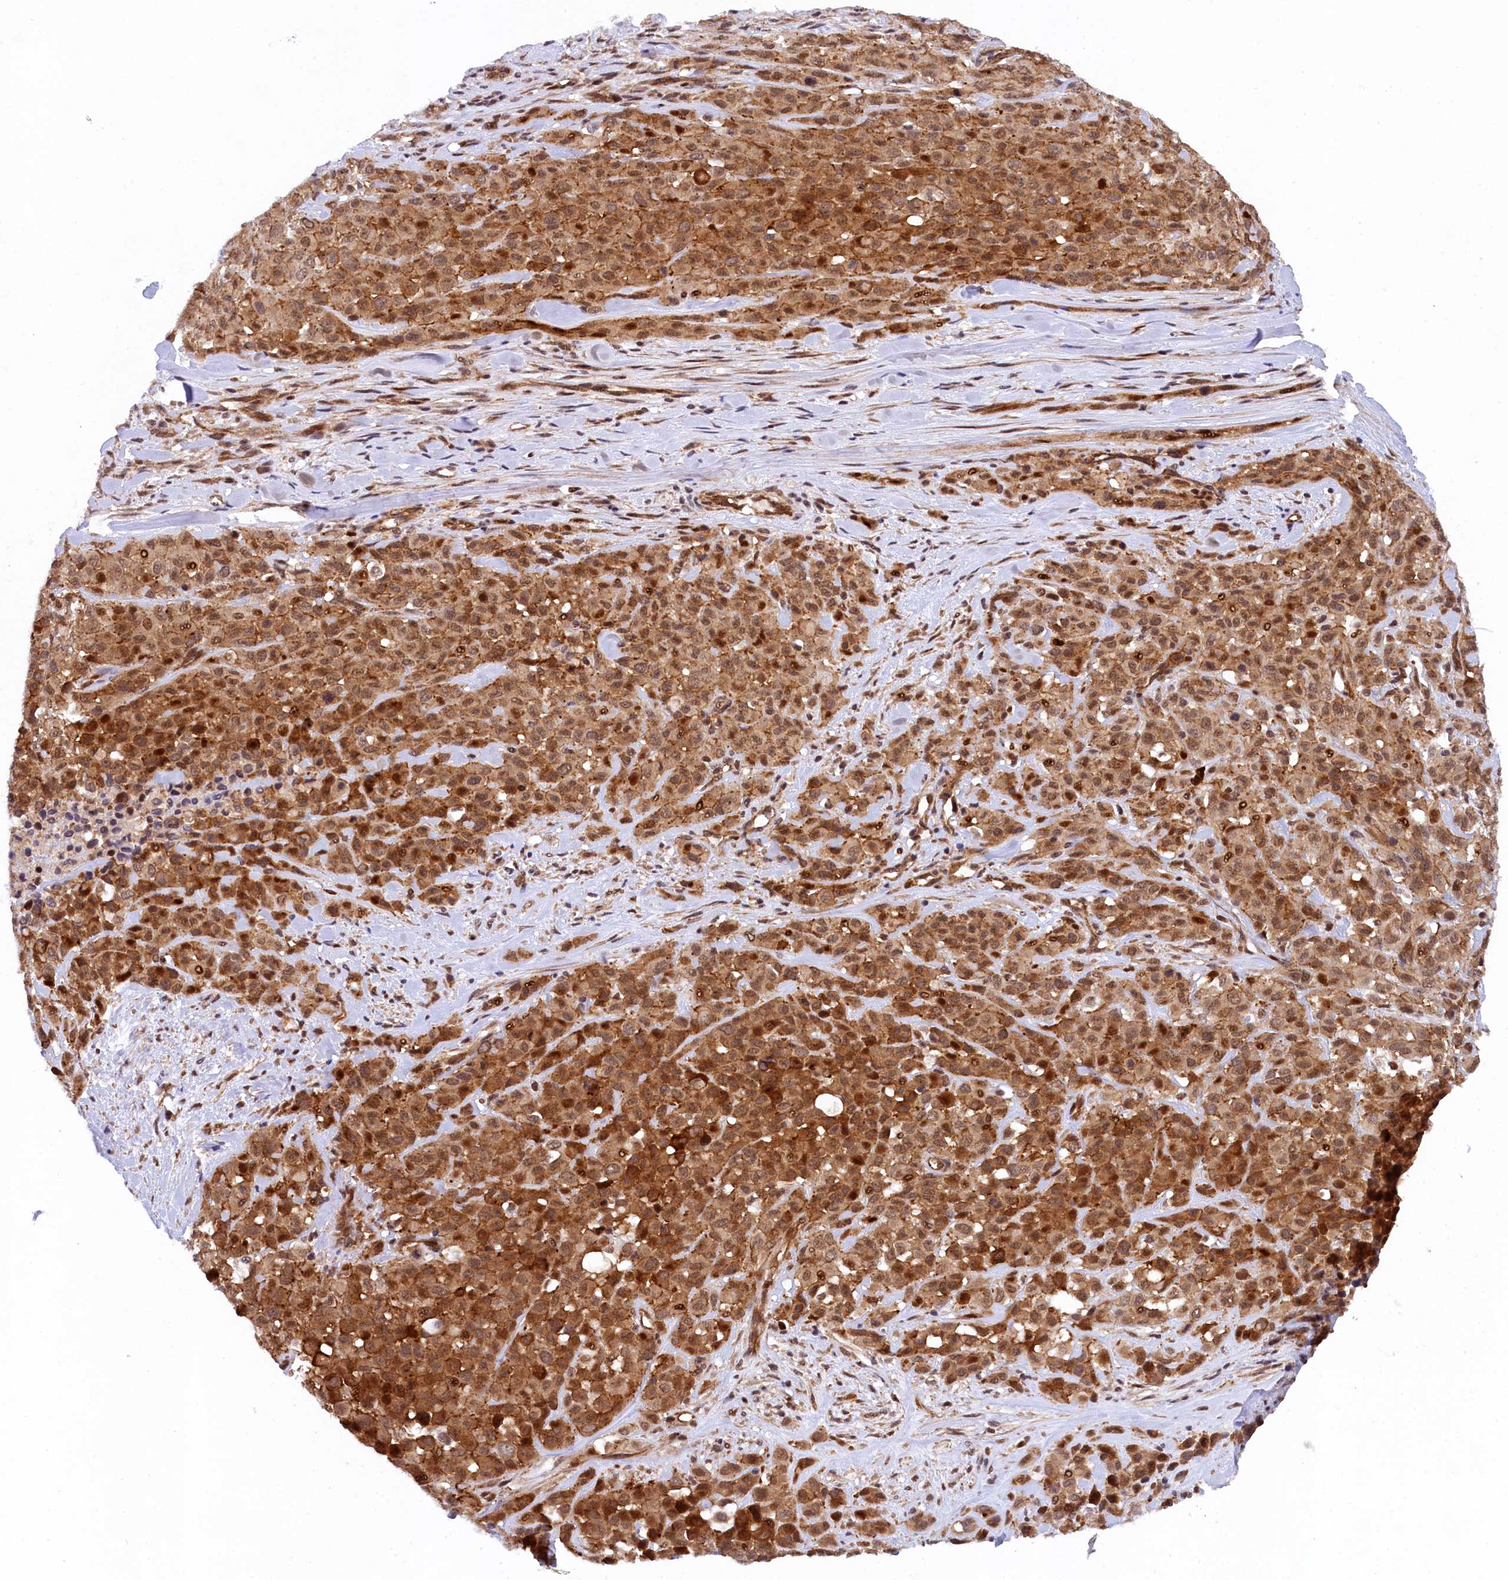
{"staining": {"intensity": "moderate", "quantity": ">75%", "location": "cytoplasmic/membranous"}, "tissue": "melanoma", "cell_type": "Tumor cells", "image_type": "cancer", "snomed": [{"axis": "morphology", "description": "Malignant melanoma, Metastatic site"}, {"axis": "topography", "description": "Skin"}], "caption": "A micrograph showing moderate cytoplasmic/membranous expression in approximately >75% of tumor cells in malignant melanoma (metastatic site), as visualized by brown immunohistochemical staining.", "gene": "ARL14EP", "patient": {"sex": "female", "age": 81}}